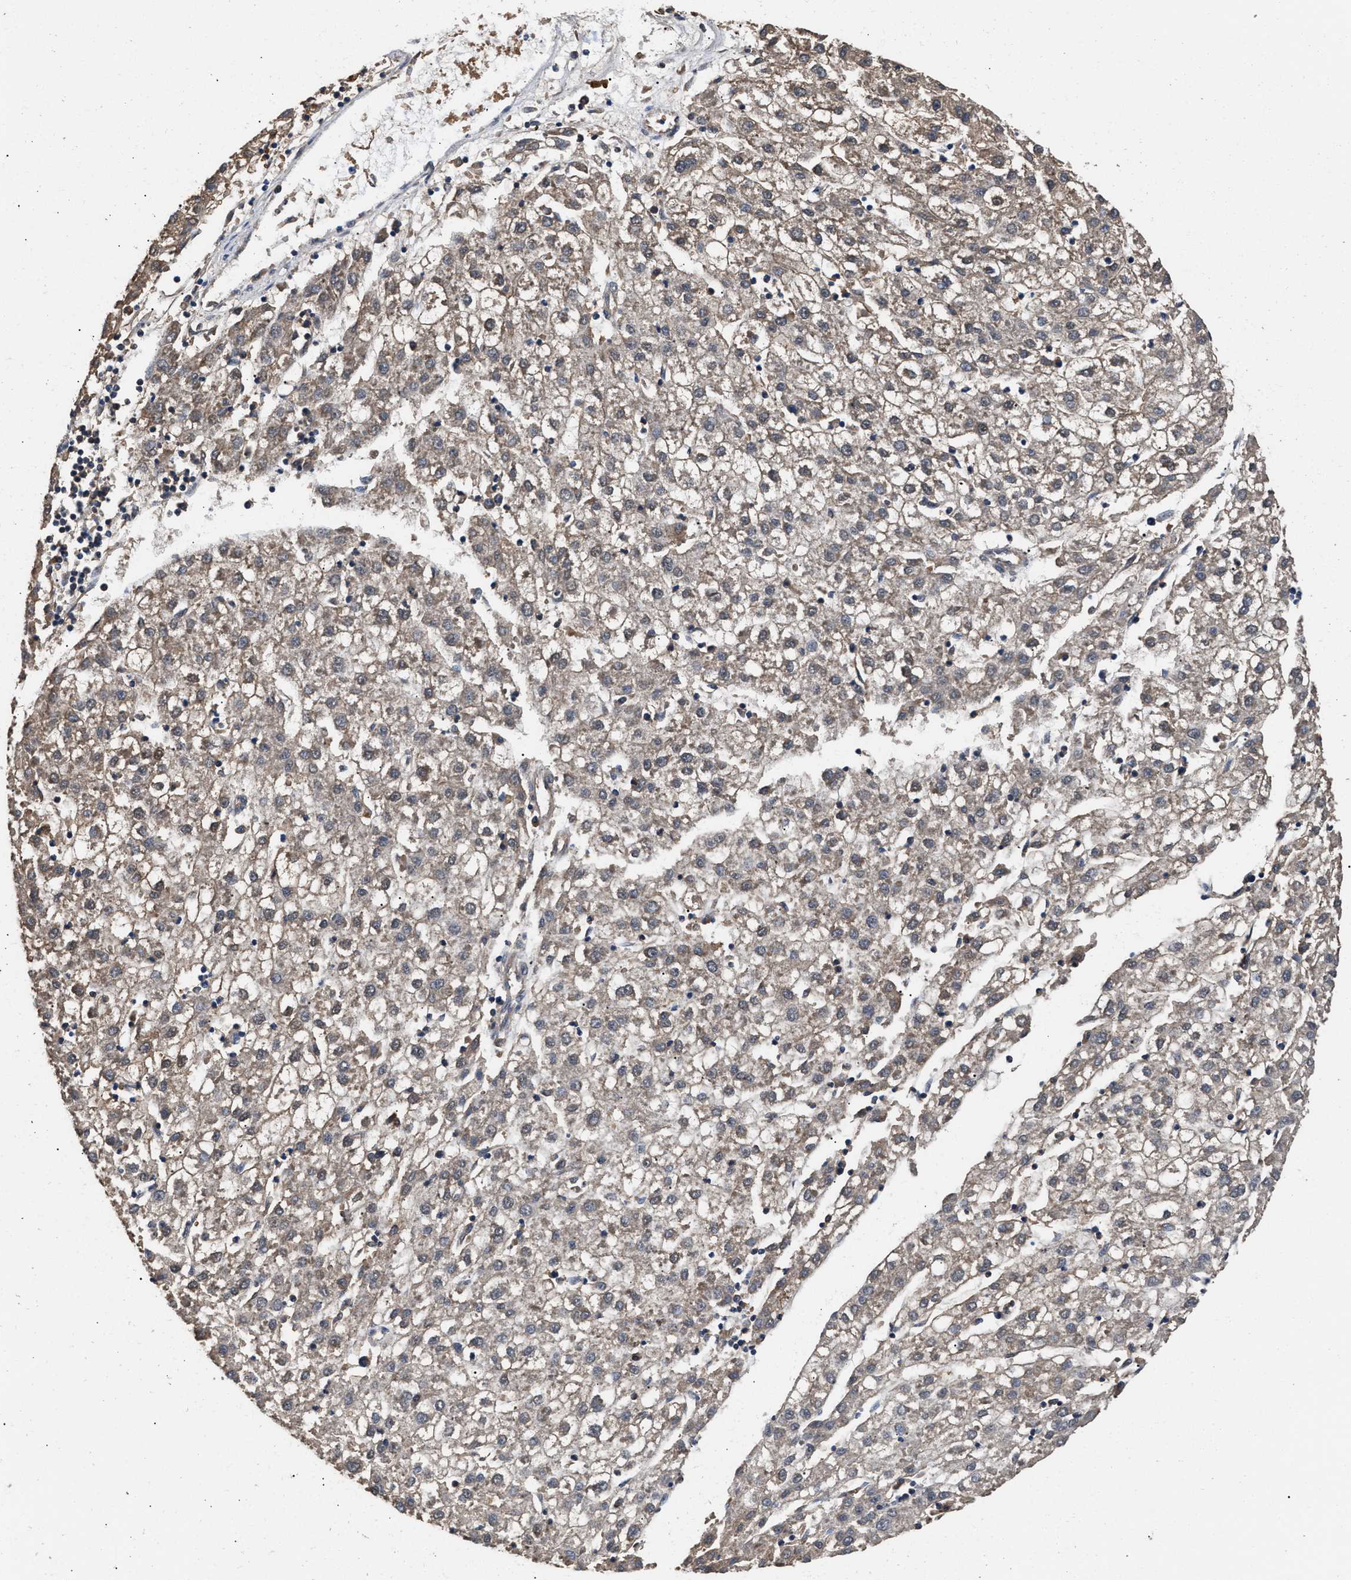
{"staining": {"intensity": "moderate", "quantity": "25%-75%", "location": "cytoplasmic/membranous"}, "tissue": "liver cancer", "cell_type": "Tumor cells", "image_type": "cancer", "snomed": [{"axis": "morphology", "description": "Carcinoma, Hepatocellular, NOS"}, {"axis": "topography", "description": "Liver"}], "caption": "Human liver hepatocellular carcinoma stained for a protein (brown) displays moderate cytoplasmic/membranous positive positivity in approximately 25%-75% of tumor cells.", "gene": "KLB", "patient": {"sex": "male", "age": 72}}